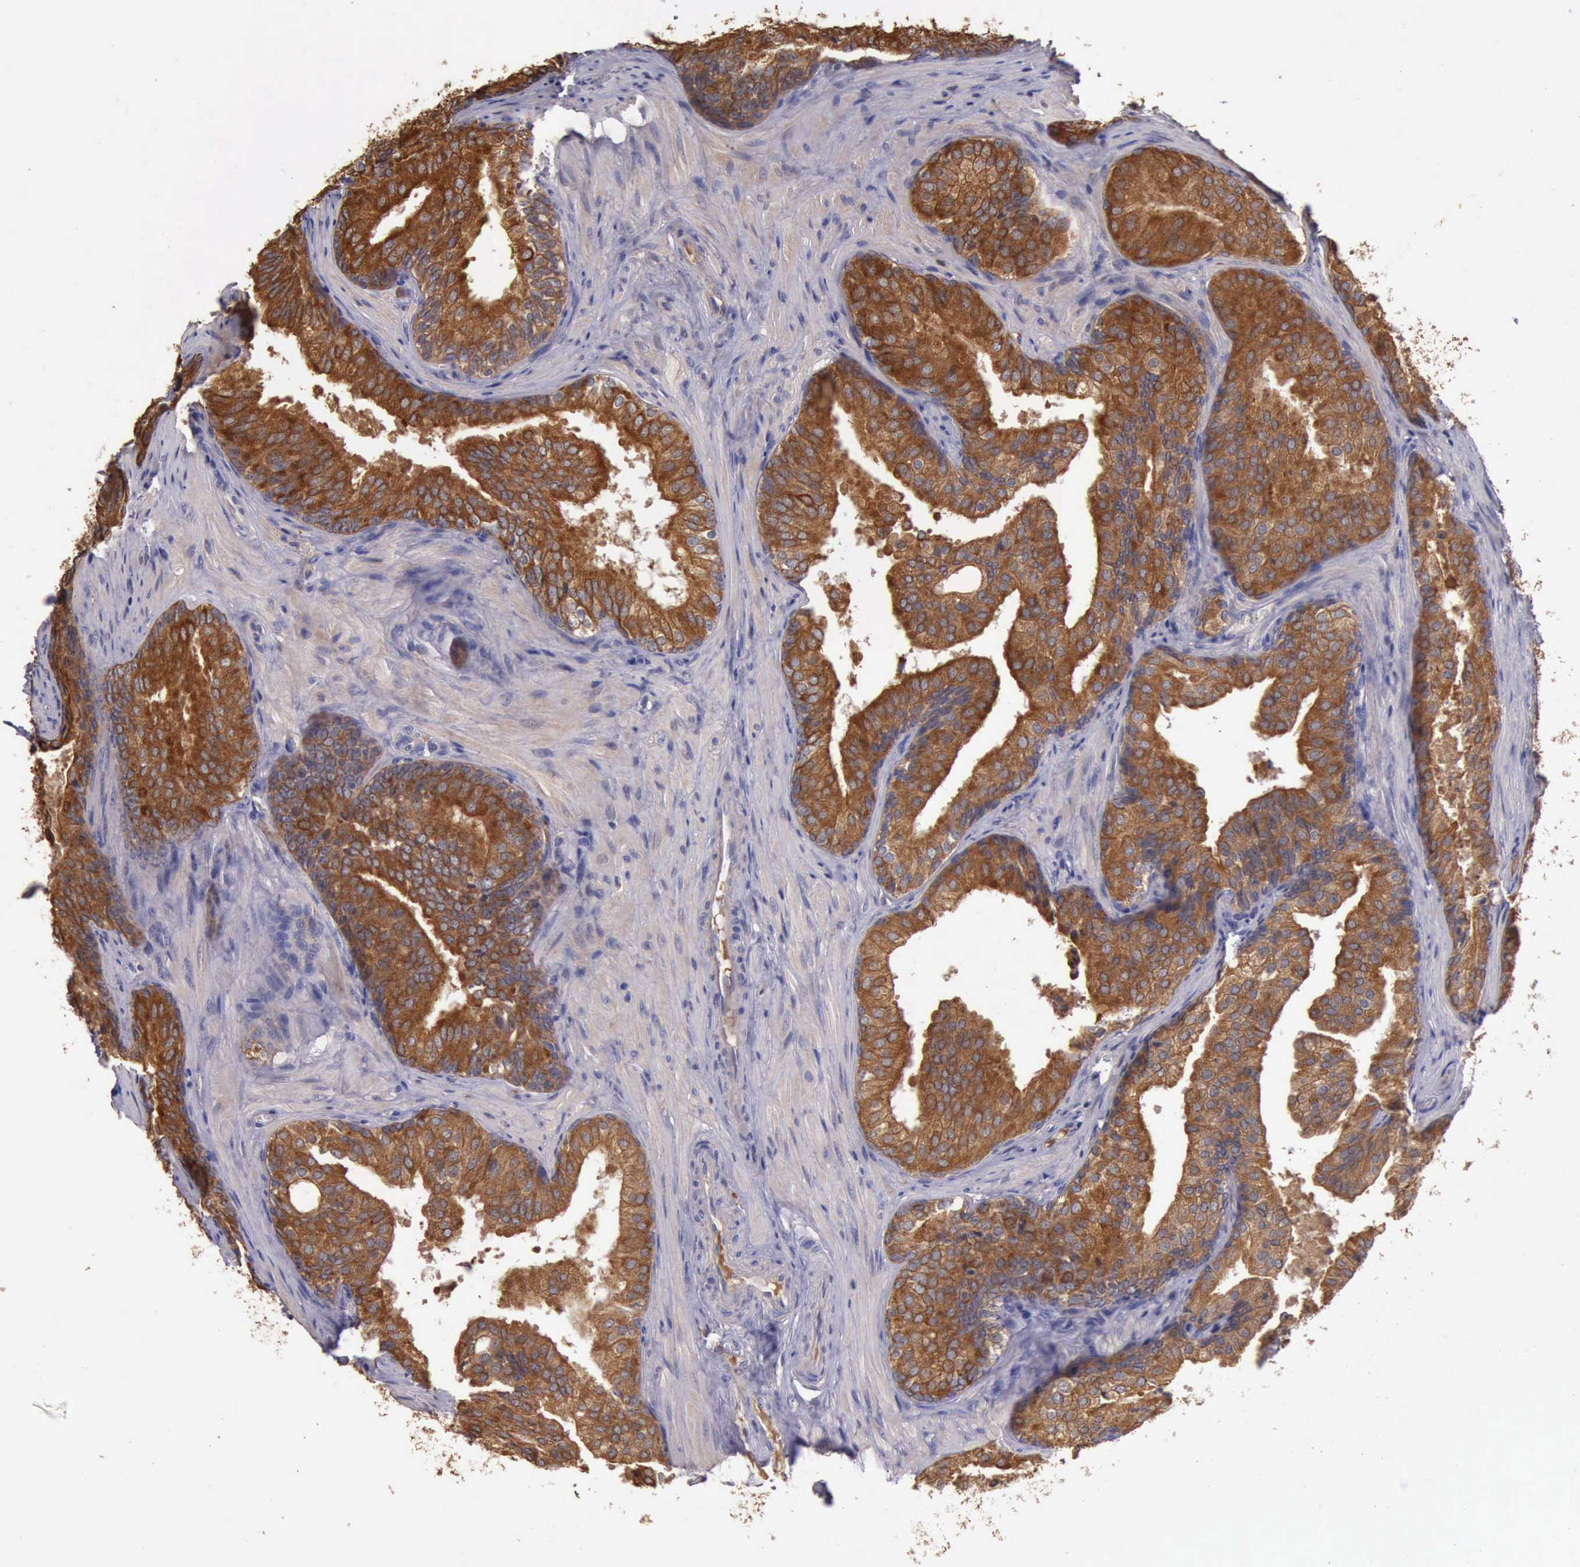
{"staining": {"intensity": "moderate", "quantity": ">75%", "location": "cytoplasmic/membranous"}, "tissue": "prostate cancer", "cell_type": "Tumor cells", "image_type": "cancer", "snomed": [{"axis": "morphology", "description": "Adenocarcinoma, Low grade"}, {"axis": "topography", "description": "Prostate"}], "caption": "This photomicrograph displays IHC staining of human prostate low-grade adenocarcinoma, with medium moderate cytoplasmic/membranous positivity in about >75% of tumor cells.", "gene": "RAB39B", "patient": {"sex": "male", "age": 69}}